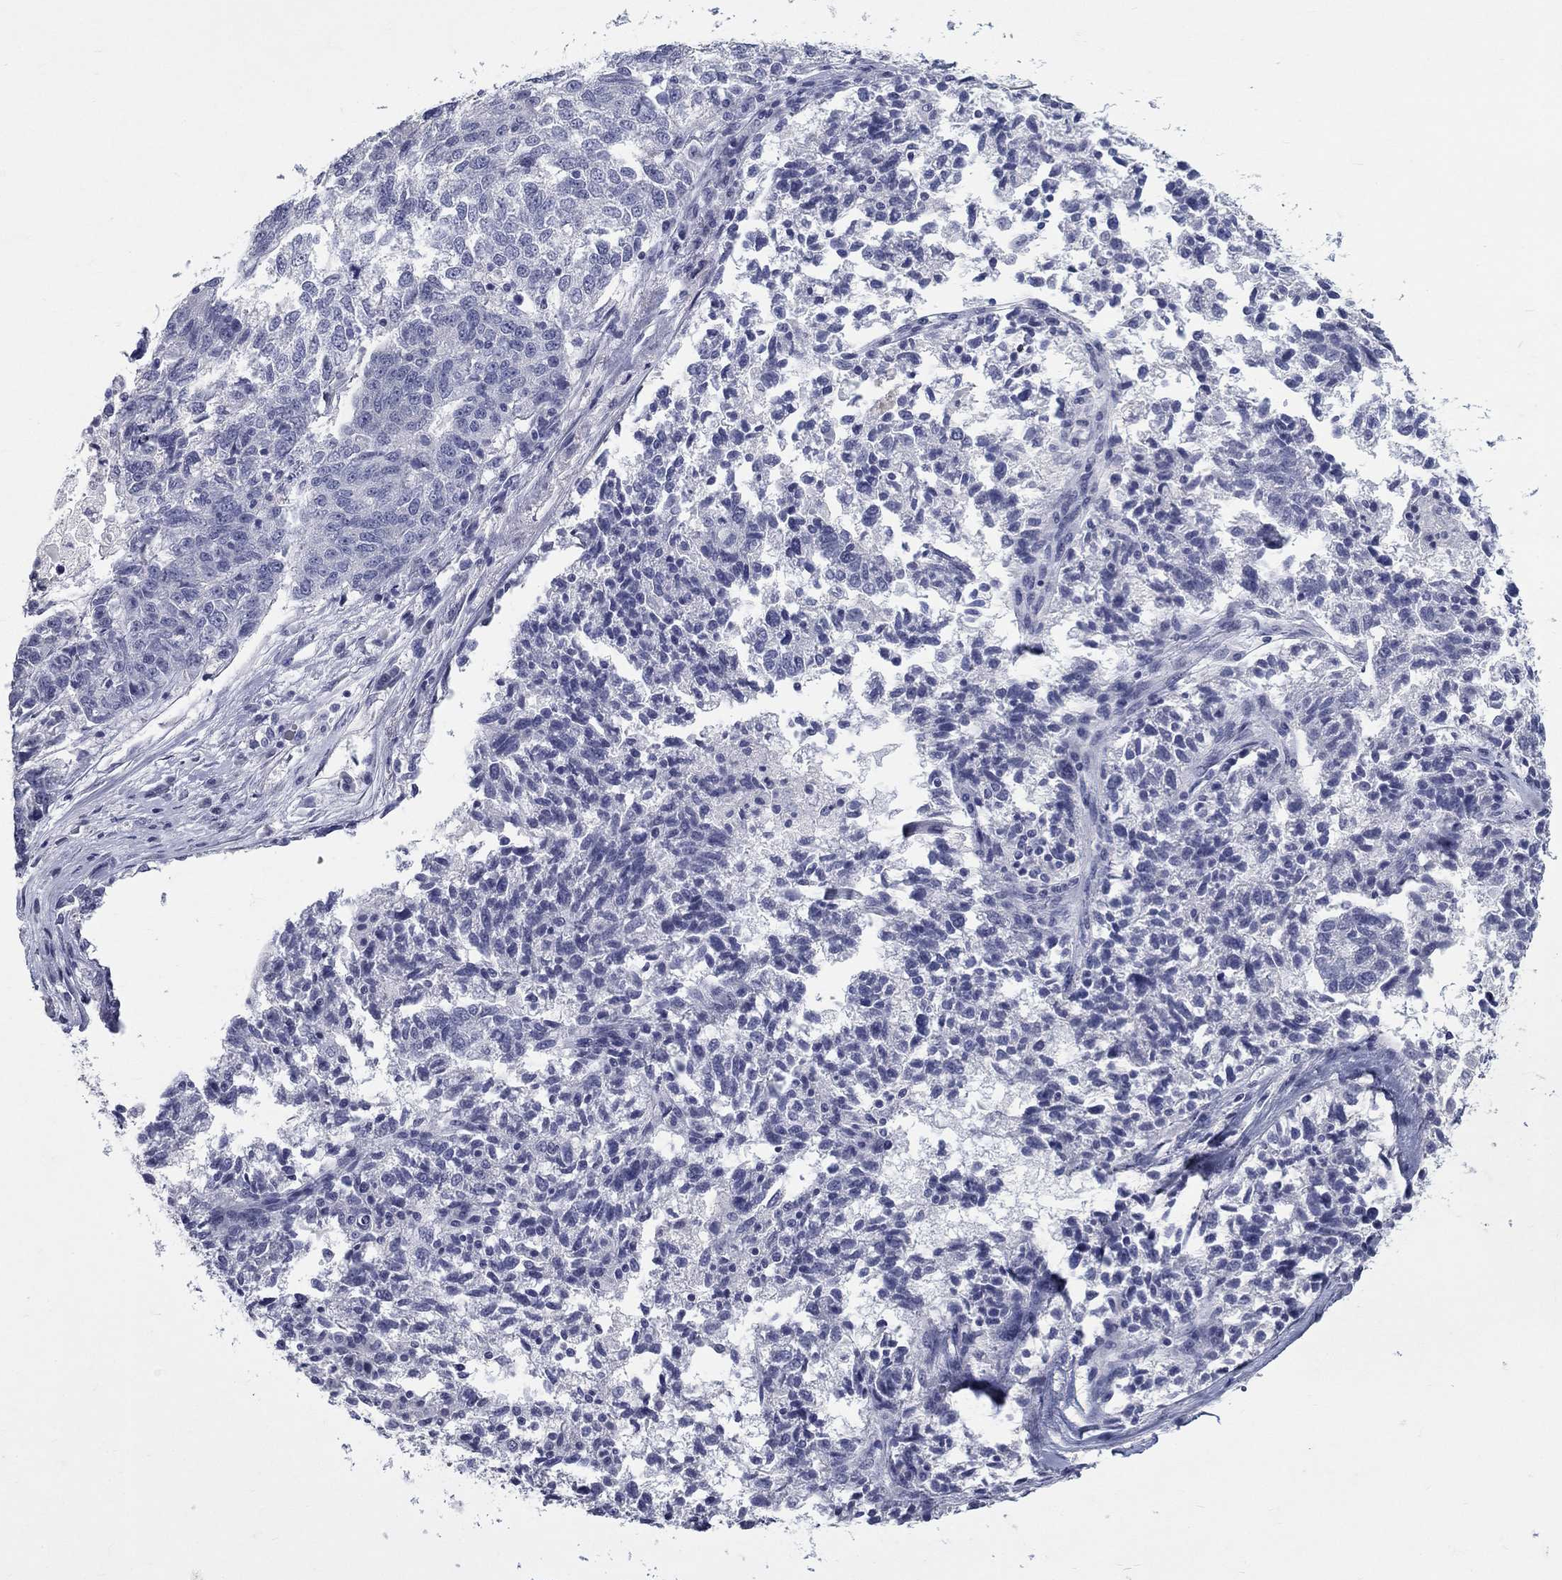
{"staining": {"intensity": "negative", "quantity": "none", "location": "none"}, "tissue": "ovarian cancer", "cell_type": "Tumor cells", "image_type": "cancer", "snomed": [{"axis": "morphology", "description": "Cystadenocarcinoma, serous, NOS"}, {"axis": "topography", "description": "Ovary"}], "caption": "High power microscopy image of an IHC micrograph of ovarian cancer, revealing no significant expression in tumor cells. (Stains: DAB (3,3'-diaminobenzidine) immunohistochemistry with hematoxylin counter stain, Microscopy: brightfield microscopy at high magnification).", "gene": "ELAVL4", "patient": {"sex": "female", "age": 71}}